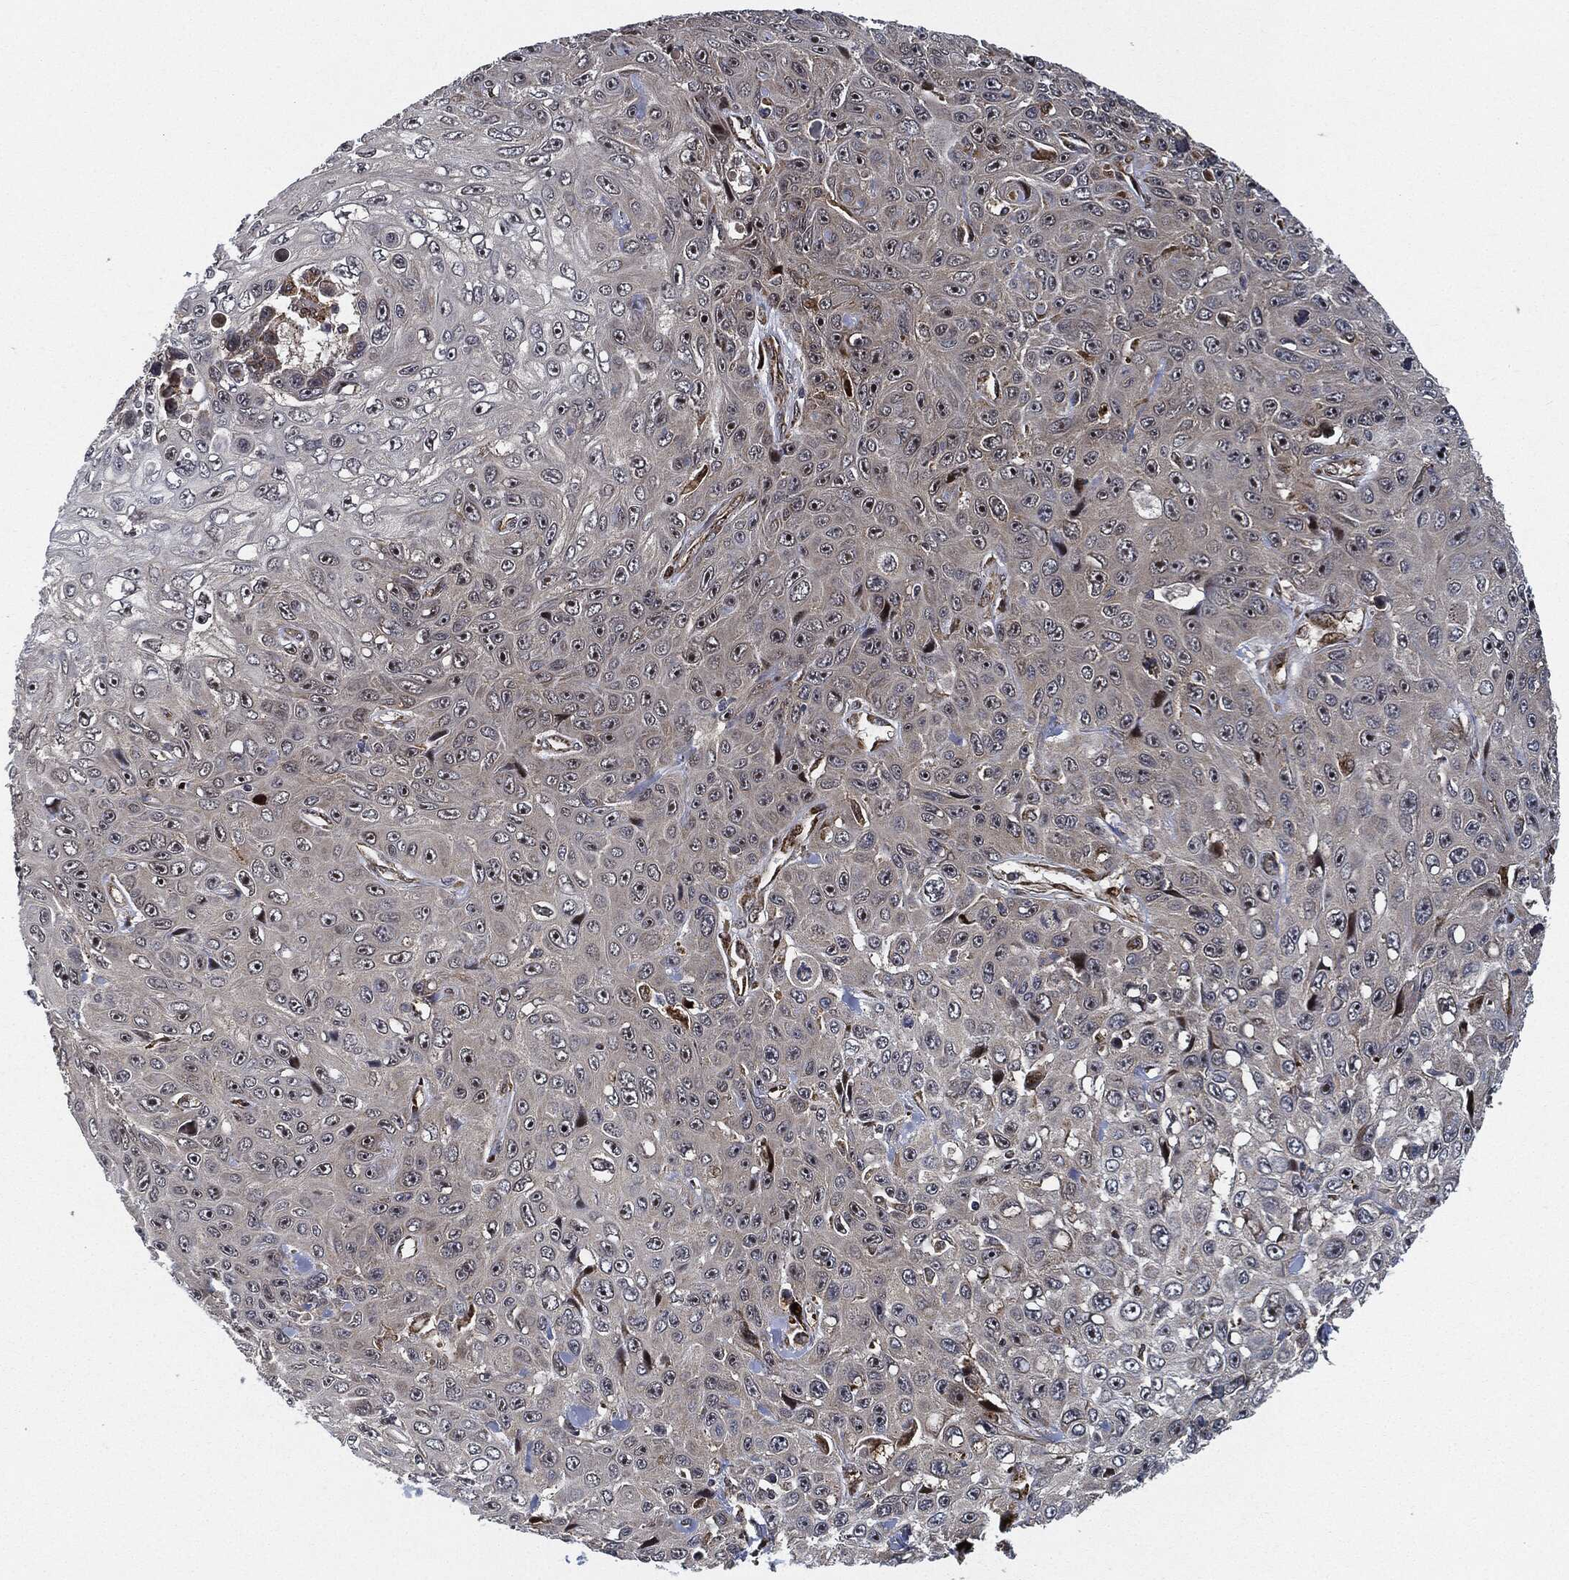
{"staining": {"intensity": "weak", "quantity": "<25%", "location": "cytoplasmic/membranous"}, "tissue": "skin cancer", "cell_type": "Tumor cells", "image_type": "cancer", "snomed": [{"axis": "morphology", "description": "Squamous cell carcinoma, NOS"}, {"axis": "topography", "description": "Skin"}], "caption": "An immunohistochemistry photomicrograph of skin squamous cell carcinoma is shown. There is no staining in tumor cells of skin squamous cell carcinoma.", "gene": "RNASEL", "patient": {"sex": "male", "age": 82}}